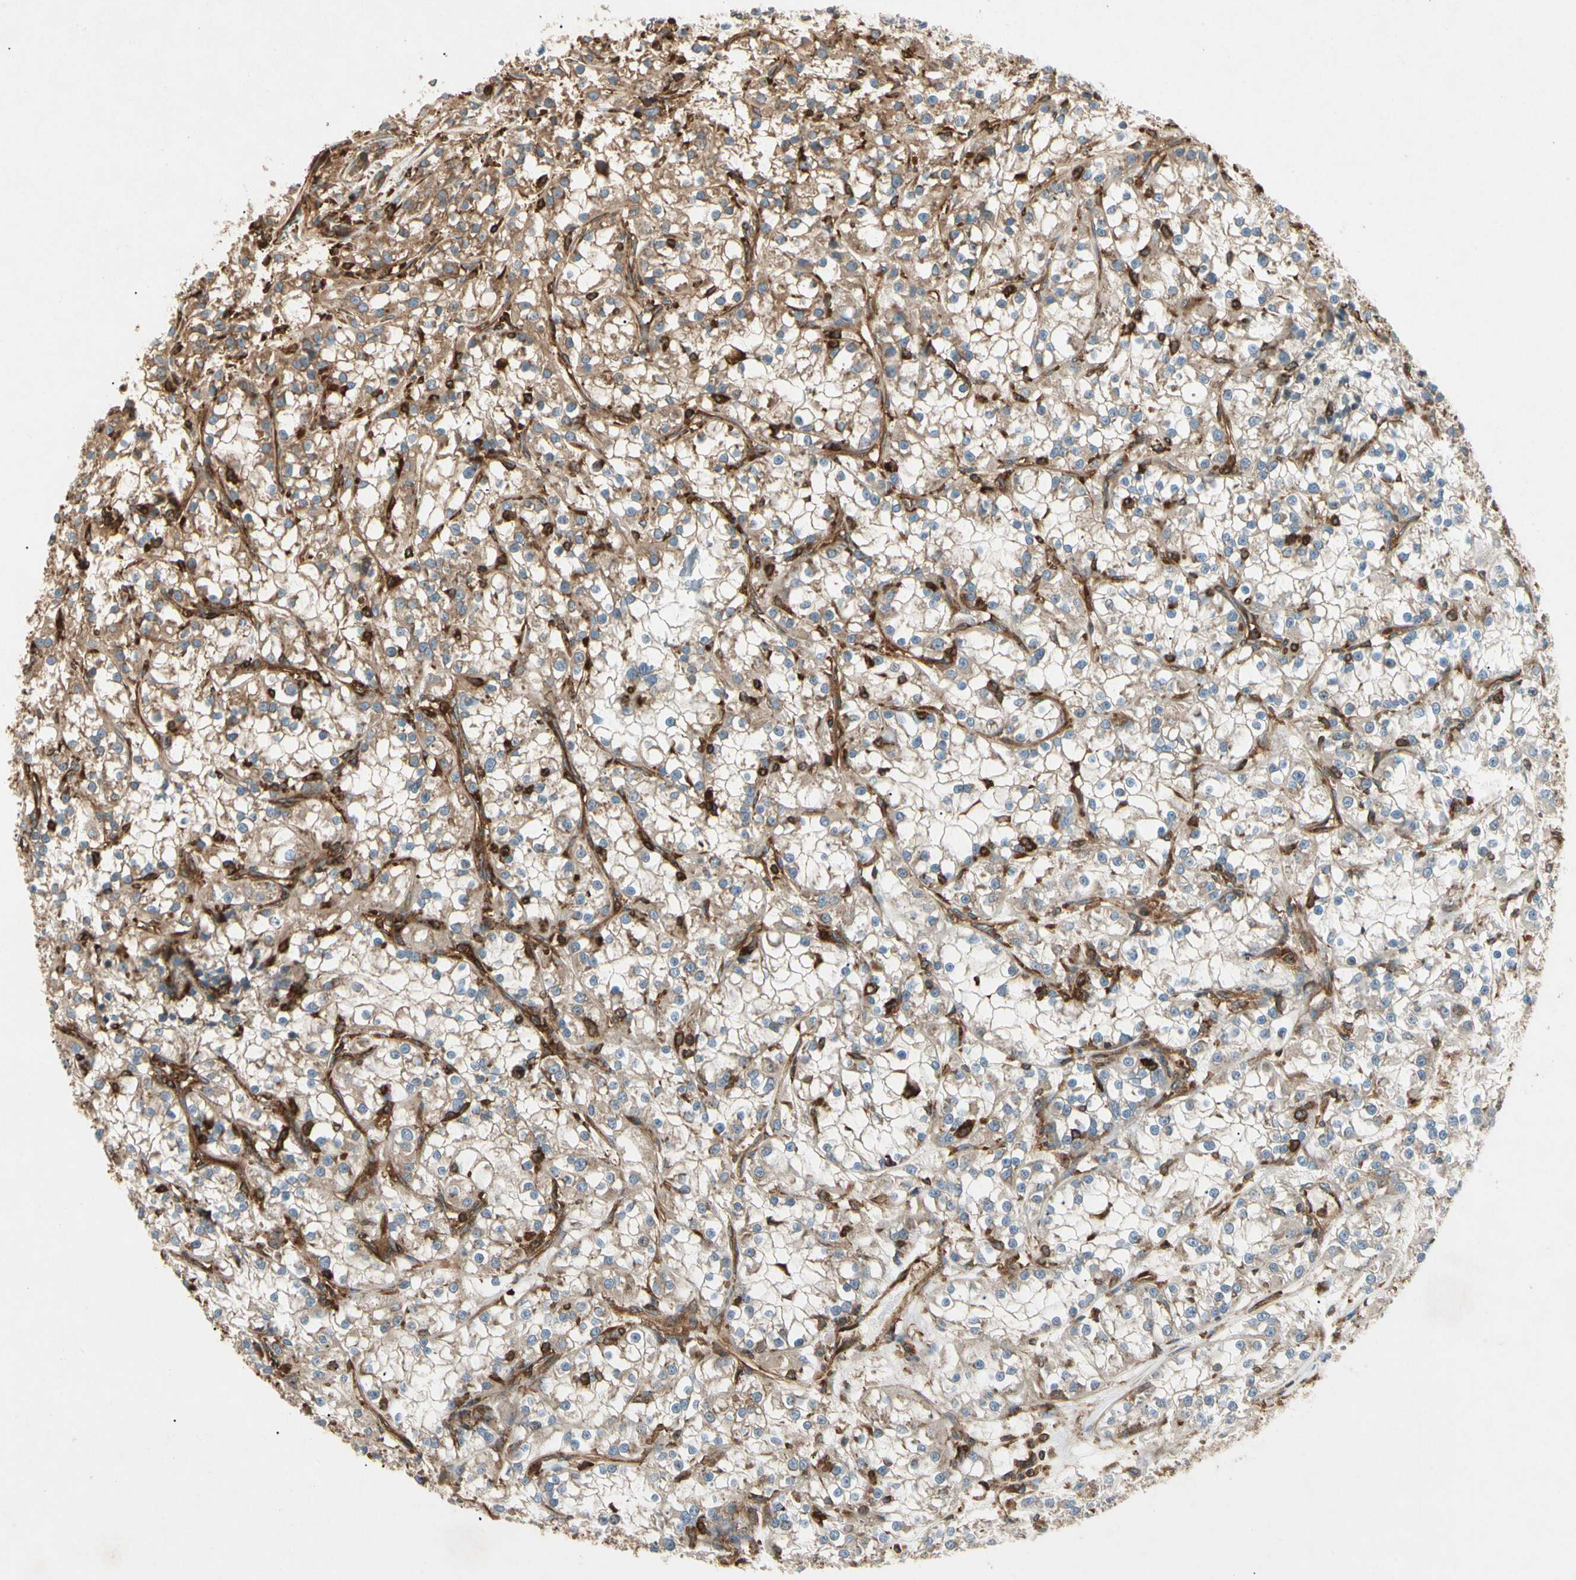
{"staining": {"intensity": "moderate", "quantity": ">75%", "location": "cytoplasmic/membranous"}, "tissue": "renal cancer", "cell_type": "Tumor cells", "image_type": "cancer", "snomed": [{"axis": "morphology", "description": "Adenocarcinoma, NOS"}, {"axis": "topography", "description": "Kidney"}], "caption": "Protein staining of renal cancer (adenocarcinoma) tissue reveals moderate cytoplasmic/membranous positivity in about >75% of tumor cells.", "gene": "ARPC2", "patient": {"sex": "female", "age": 52}}